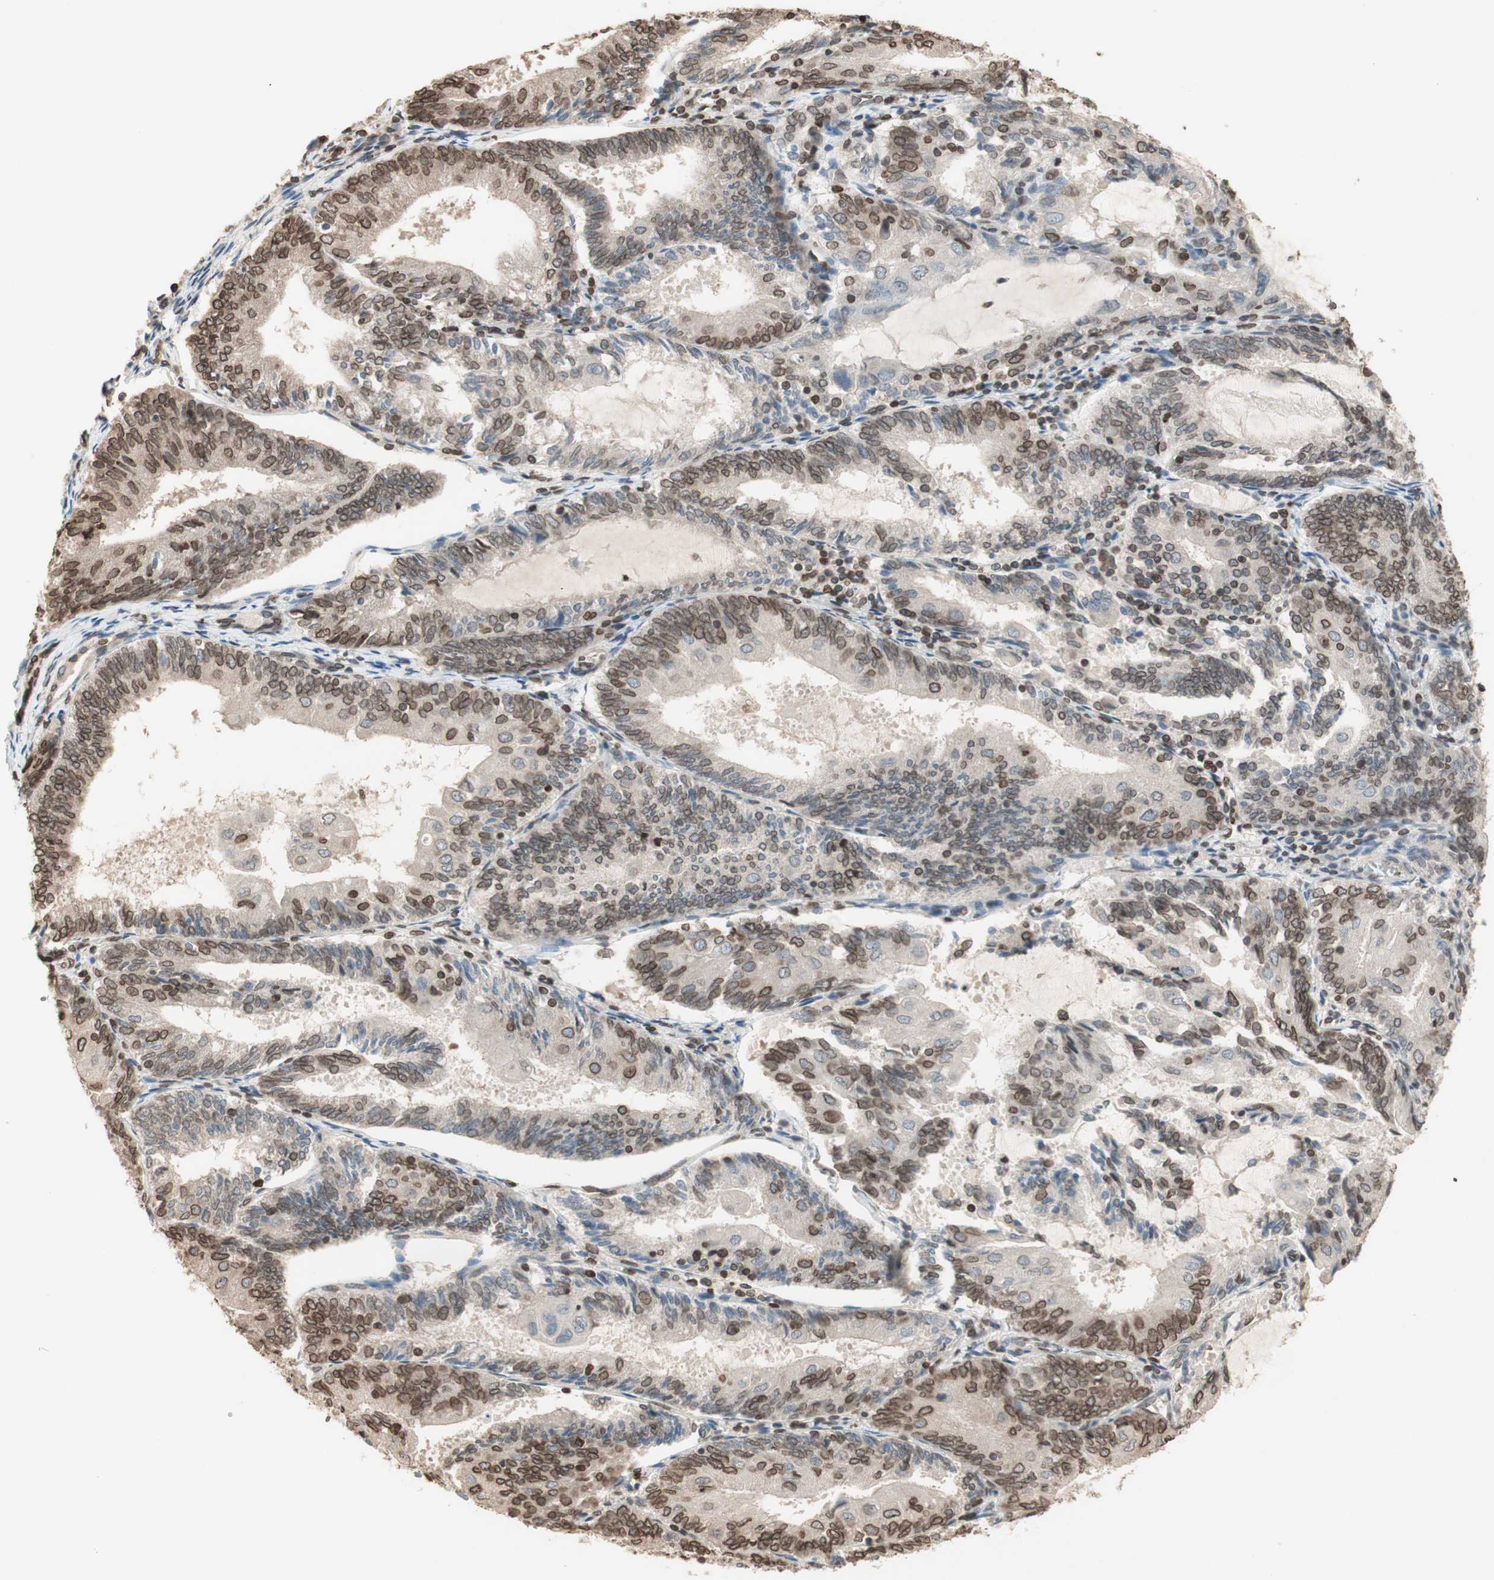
{"staining": {"intensity": "moderate", "quantity": ">75%", "location": "cytoplasmic/membranous,nuclear"}, "tissue": "endometrial cancer", "cell_type": "Tumor cells", "image_type": "cancer", "snomed": [{"axis": "morphology", "description": "Adenocarcinoma, NOS"}, {"axis": "topography", "description": "Endometrium"}], "caption": "Immunohistochemistry (IHC) (DAB) staining of endometrial adenocarcinoma shows moderate cytoplasmic/membranous and nuclear protein staining in approximately >75% of tumor cells. (DAB = brown stain, brightfield microscopy at high magnification).", "gene": "TMPO", "patient": {"sex": "female", "age": 81}}